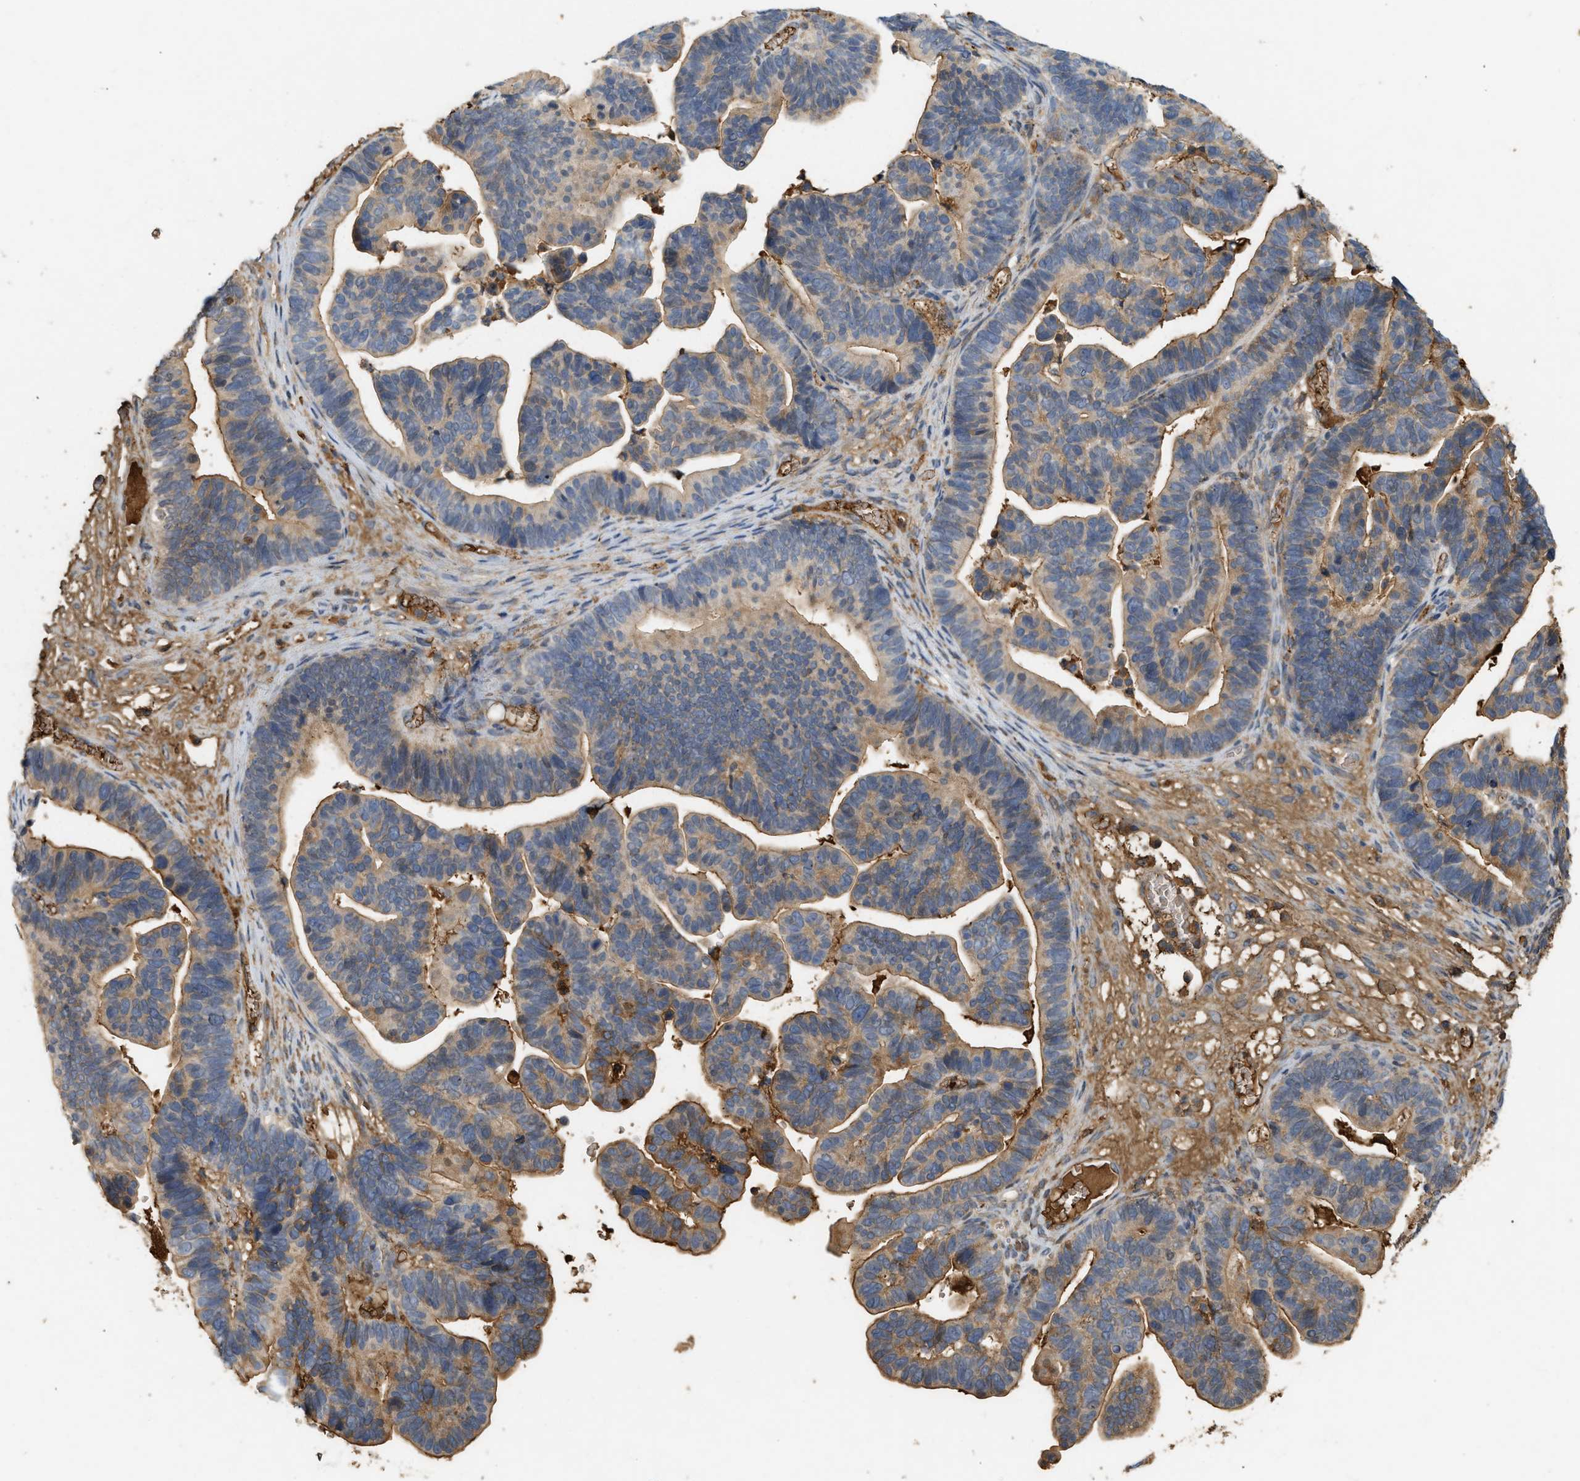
{"staining": {"intensity": "moderate", "quantity": "25%-75%", "location": "cytoplasmic/membranous"}, "tissue": "ovarian cancer", "cell_type": "Tumor cells", "image_type": "cancer", "snomed": [{"axis": "morphology", "description": "Cystadenocarcinoma, serous, NOS"}, {"axis": "topography", "description": "Ovary"}], "caption": "High-power microscopy captured an IHC image of ovarian cancer, revealing moderate cytoplasmic/membranous positivity in approximately 25%-75% of tumor cells.", "gene": "F8", "patient": {"sex": "female", "age": 56}}